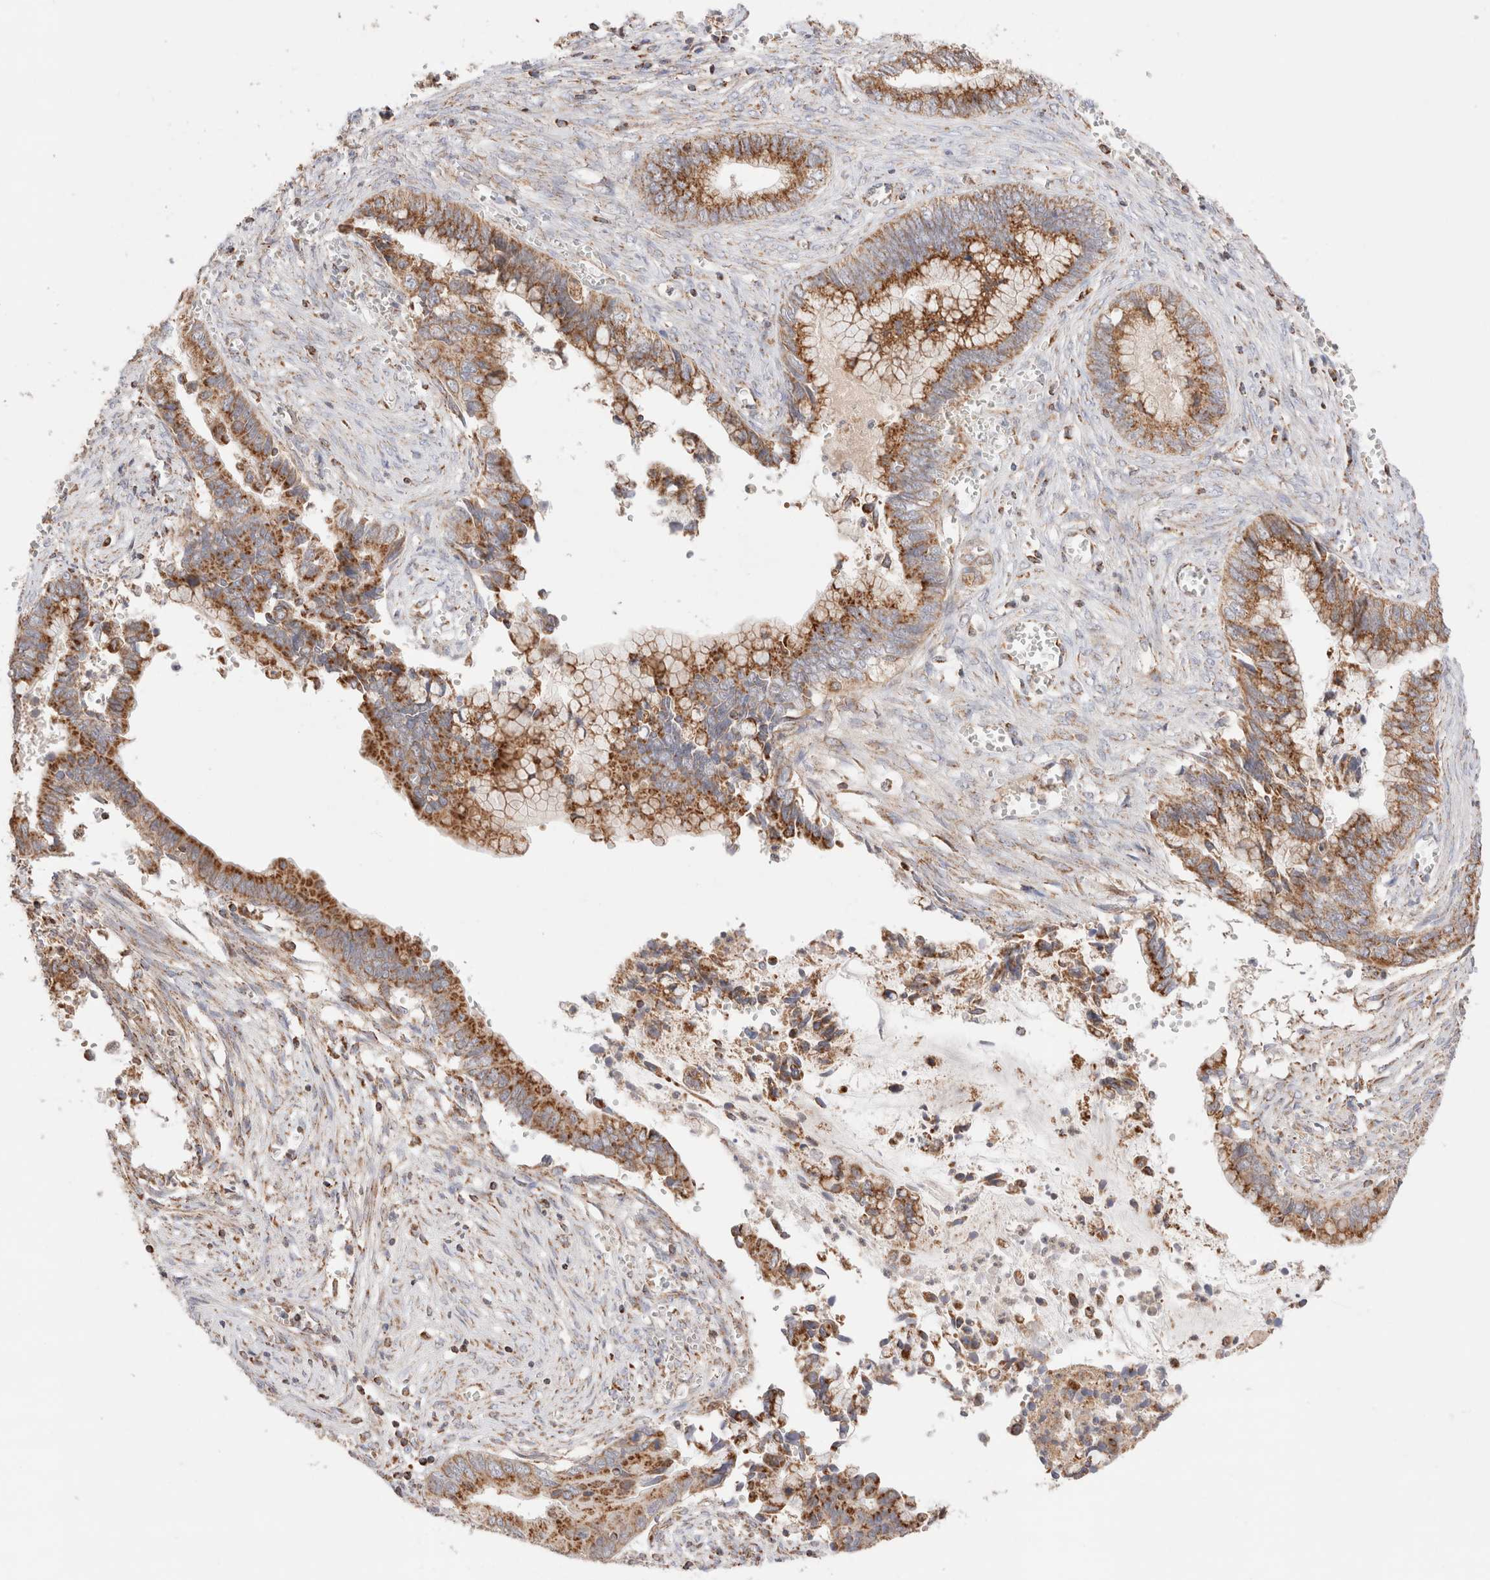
{"staining": {"intensity": "moderate", "quantity": ">75%", "location": "cytoplasmic/membranous"}, "tissue": "cervical cancer", "cell_type": "Tumor cells", "image_type": "cancer", "snomed": [{"axis": "morphology", "description": "Adenocarcinoma, NOS"}, {"axis": "topography", "description": "Cervix"}], "caption": "Cervical cancer (adenocarcinoma) stained with IHC reveals moderate cytoplasmic/membranous positivity in approximately >75% of tumor cells. (DAB (3,3'-diaminobenzidine) = brown stain, brightfield microscopy at high magnification).", "gene": "TMPPE", "patient": {"sex": "female", "age": 44}}